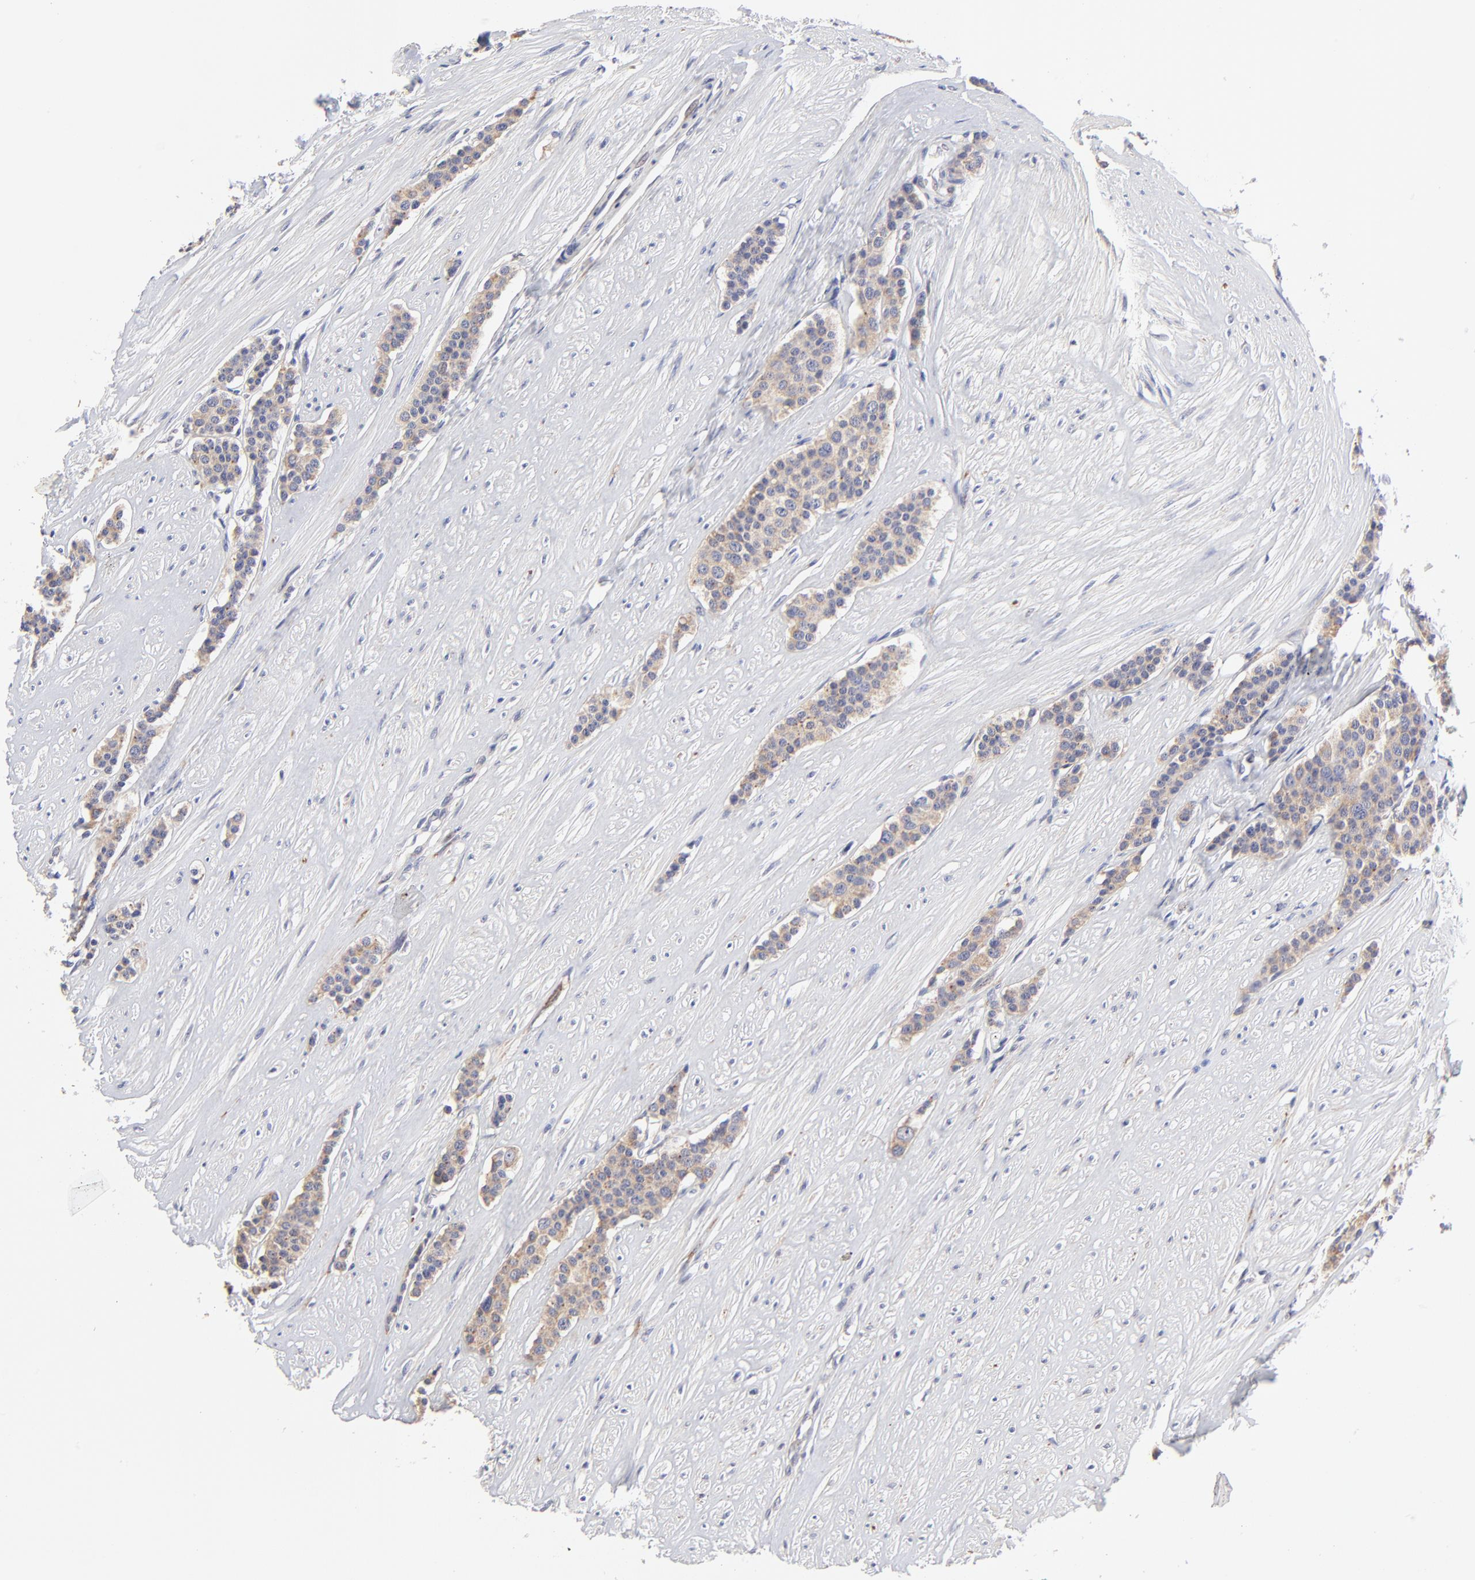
{"staining": {"intensity": "moderate", "quantity": ">75%", "location": "cytoplasmic/membranous"}, "tissue": "carcinoid", "cell_type": "Tumor cells", "image_type": "cancer", "snomed": [{"axis": "morphology", "description": "Carcinoid, malignant, NOS"}, {"axis": "topography", "description": "Small intestine"}], "caption": "Carcinoid tissue reveals moderate cytoplasmic/membranous expression in about >75% of tumor cells, visualized by immunohistochemistry. (brown staining indicates protein expression, while blue staining denotes nuclei).", "gene": "FBXL12", "patient": {"sex": "male", "age": 60}}